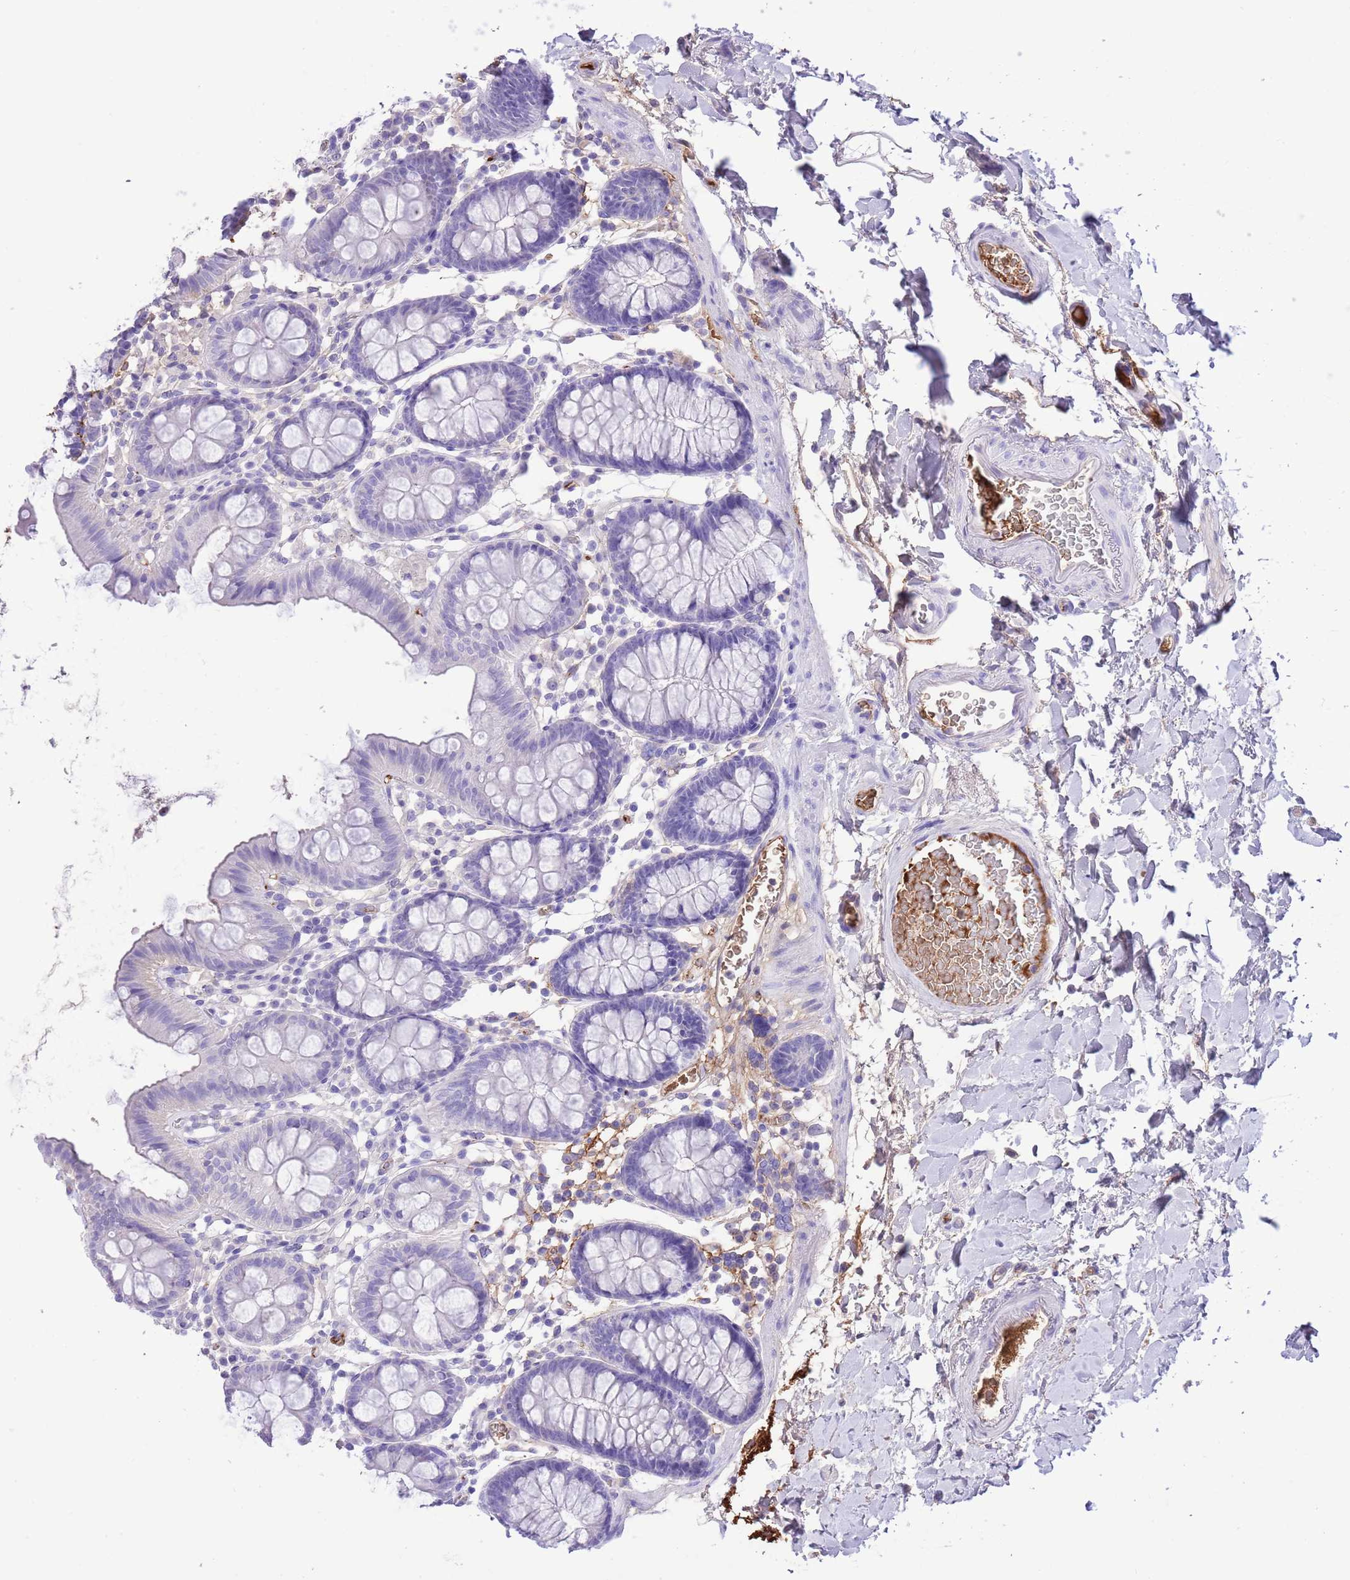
{"staining": {"intensity": "weak", "quantity": "<25%", "location": "cytoplasmic/membranous"}, "tissue": "colon", "cell_type": "Endothelial cells", "image_type": "normal", "snomed": [{"axis": "morphology", "description": "Normal tissue, NOS"}, {"axis": "topography", "description": "Colon"}], "caption": "This image is of benign colon stained with immunohistochemistry (IHC) to label a protein in brown with the nuclei are counter-stained blue. There is no staining in endothelial cells. (Immunohistochemistry, brightfield microscopy, high magnification).", "gene": "IGF1", "patient": {"sex": "male", "age": 75}}